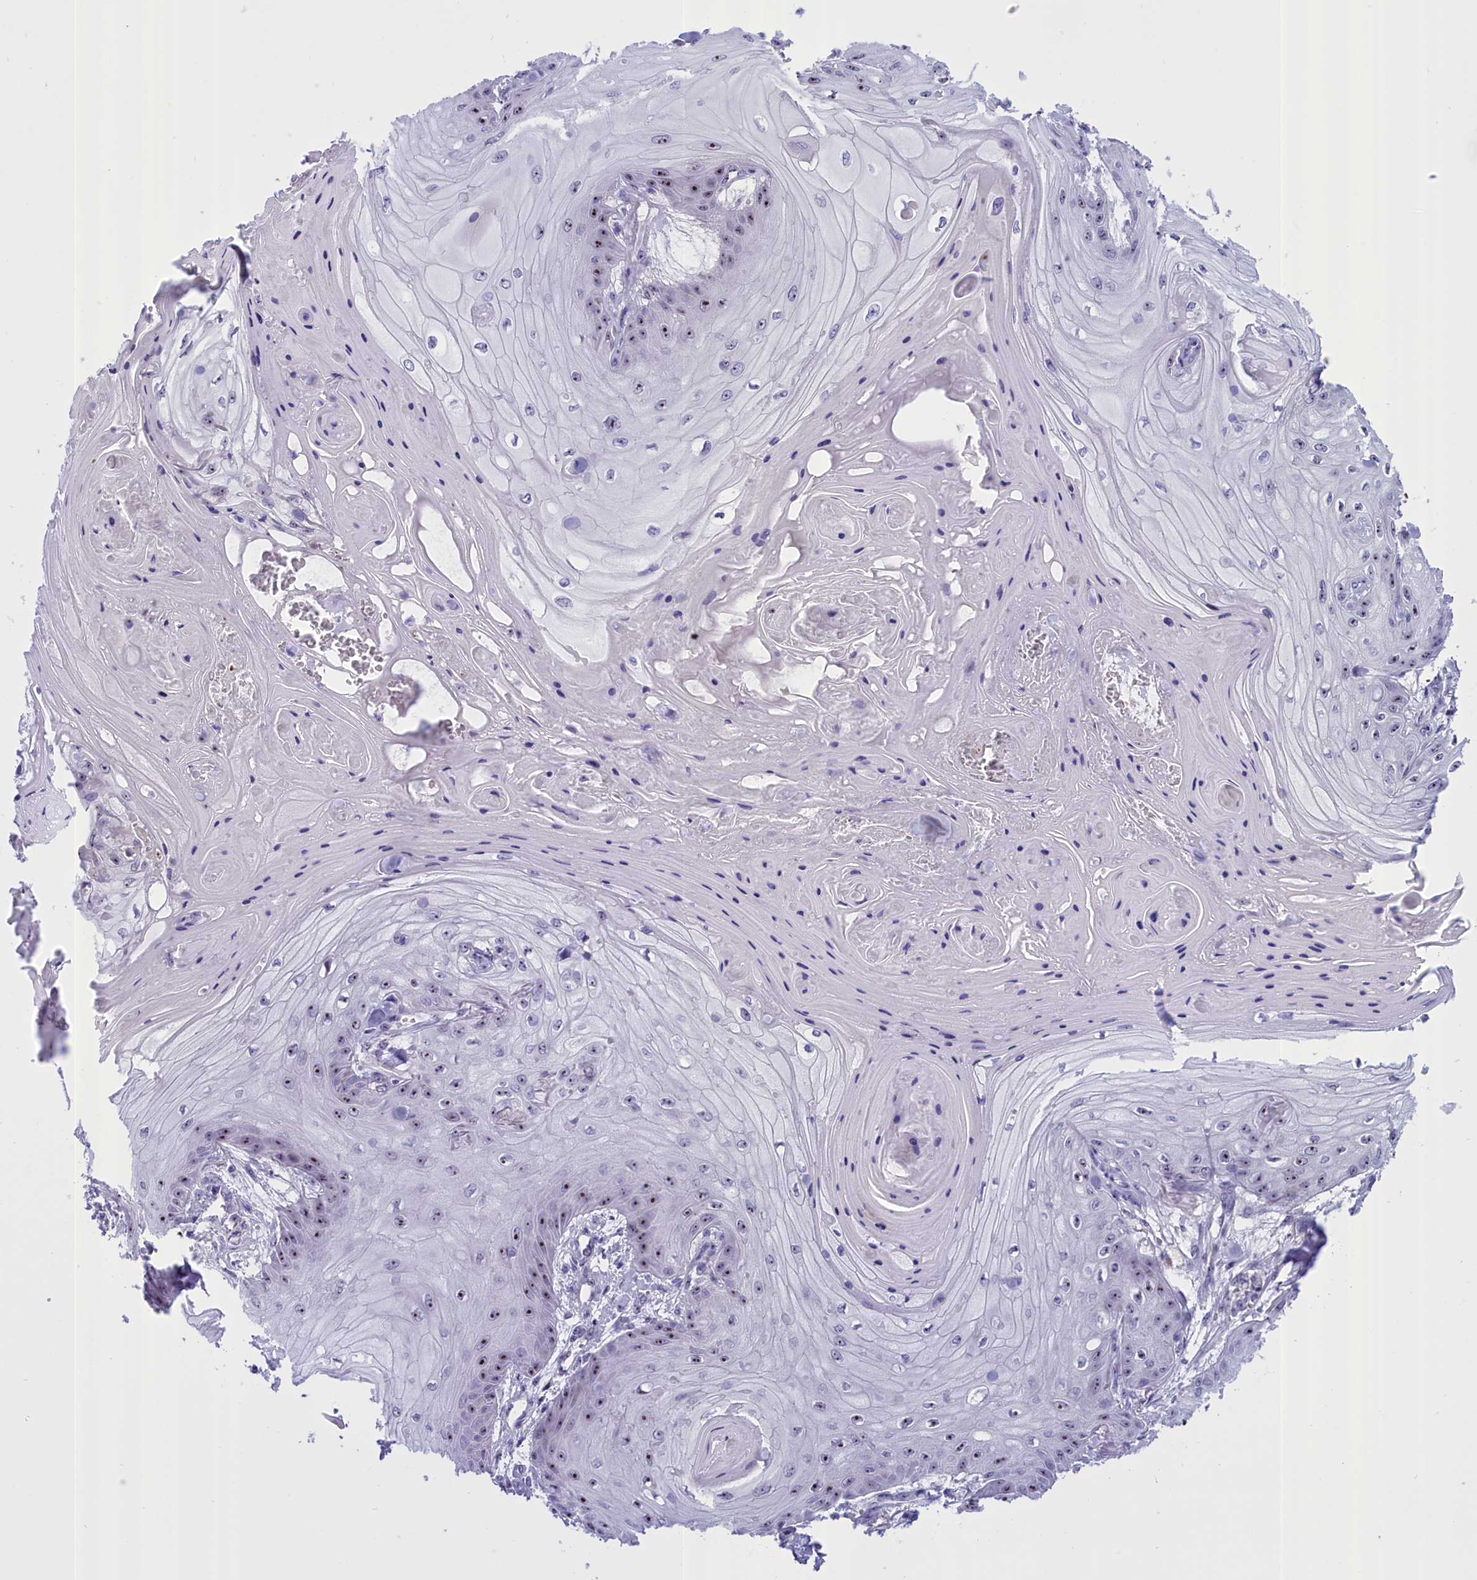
{"staining": {"intensity": "moderate", "quantity": ">75%", "location": "nuclear"}, "tissue": "skin cancer", "cell_type": "Tumor cells", "image_type": "cancer", "snomed": [{"axis": "morphology", "description": "Squamous cell carcinoma, NOS"}, {"axis": "topography", "description": "Skin"}], "caption": "Skin cancer (squamous cell carcinoma) stained with DAB immunohistochemistry (IHC) exhibits medium levels of moderate nuclear expression in approximately >75% of tumor cells.", "gene": "TBL3", "patient": {"sex": "male", "age": 74}}